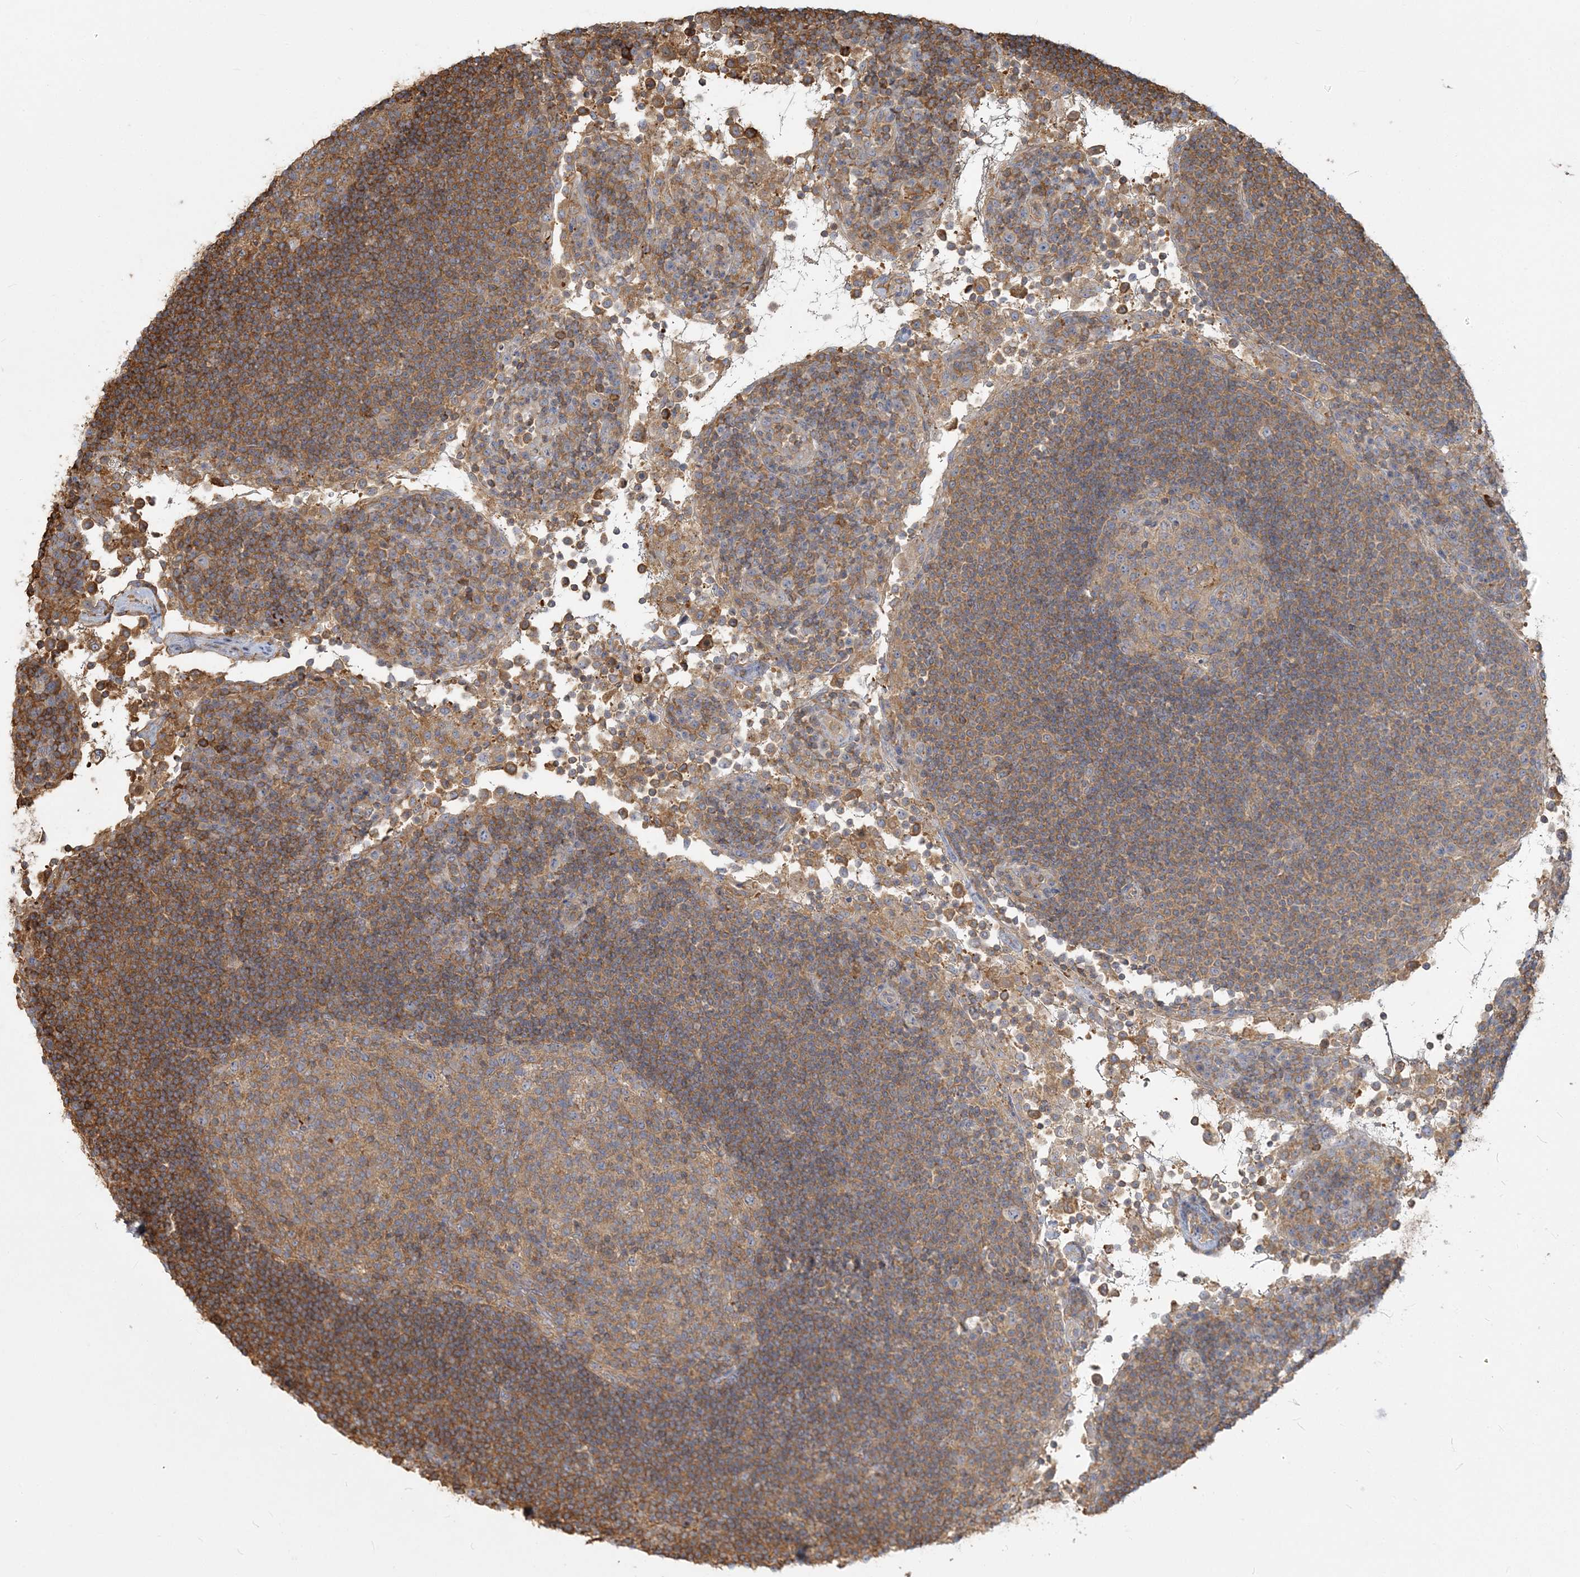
{"staining": {"intensity": "weak", "quantity": "25%-75%", "location": "cytoplasmic/membranous"}, "tissue": "lymph node", "cell_type": "Germinal center cells", "image_type": "normal", "snomed": [{"axis": "morphology", "description": "Normal tissue, NOS"}, {"axis": "topography", "description": "Lymph node"}], "caption": "DAB immunohistochemical staining of unremarkable lymph node shows weak cytoplasmic/membranous protein positivity in about 25%-75% of germinal center cells.", "gene": "ANKS1A", "patient": {"sex": "female", "age": 53}}